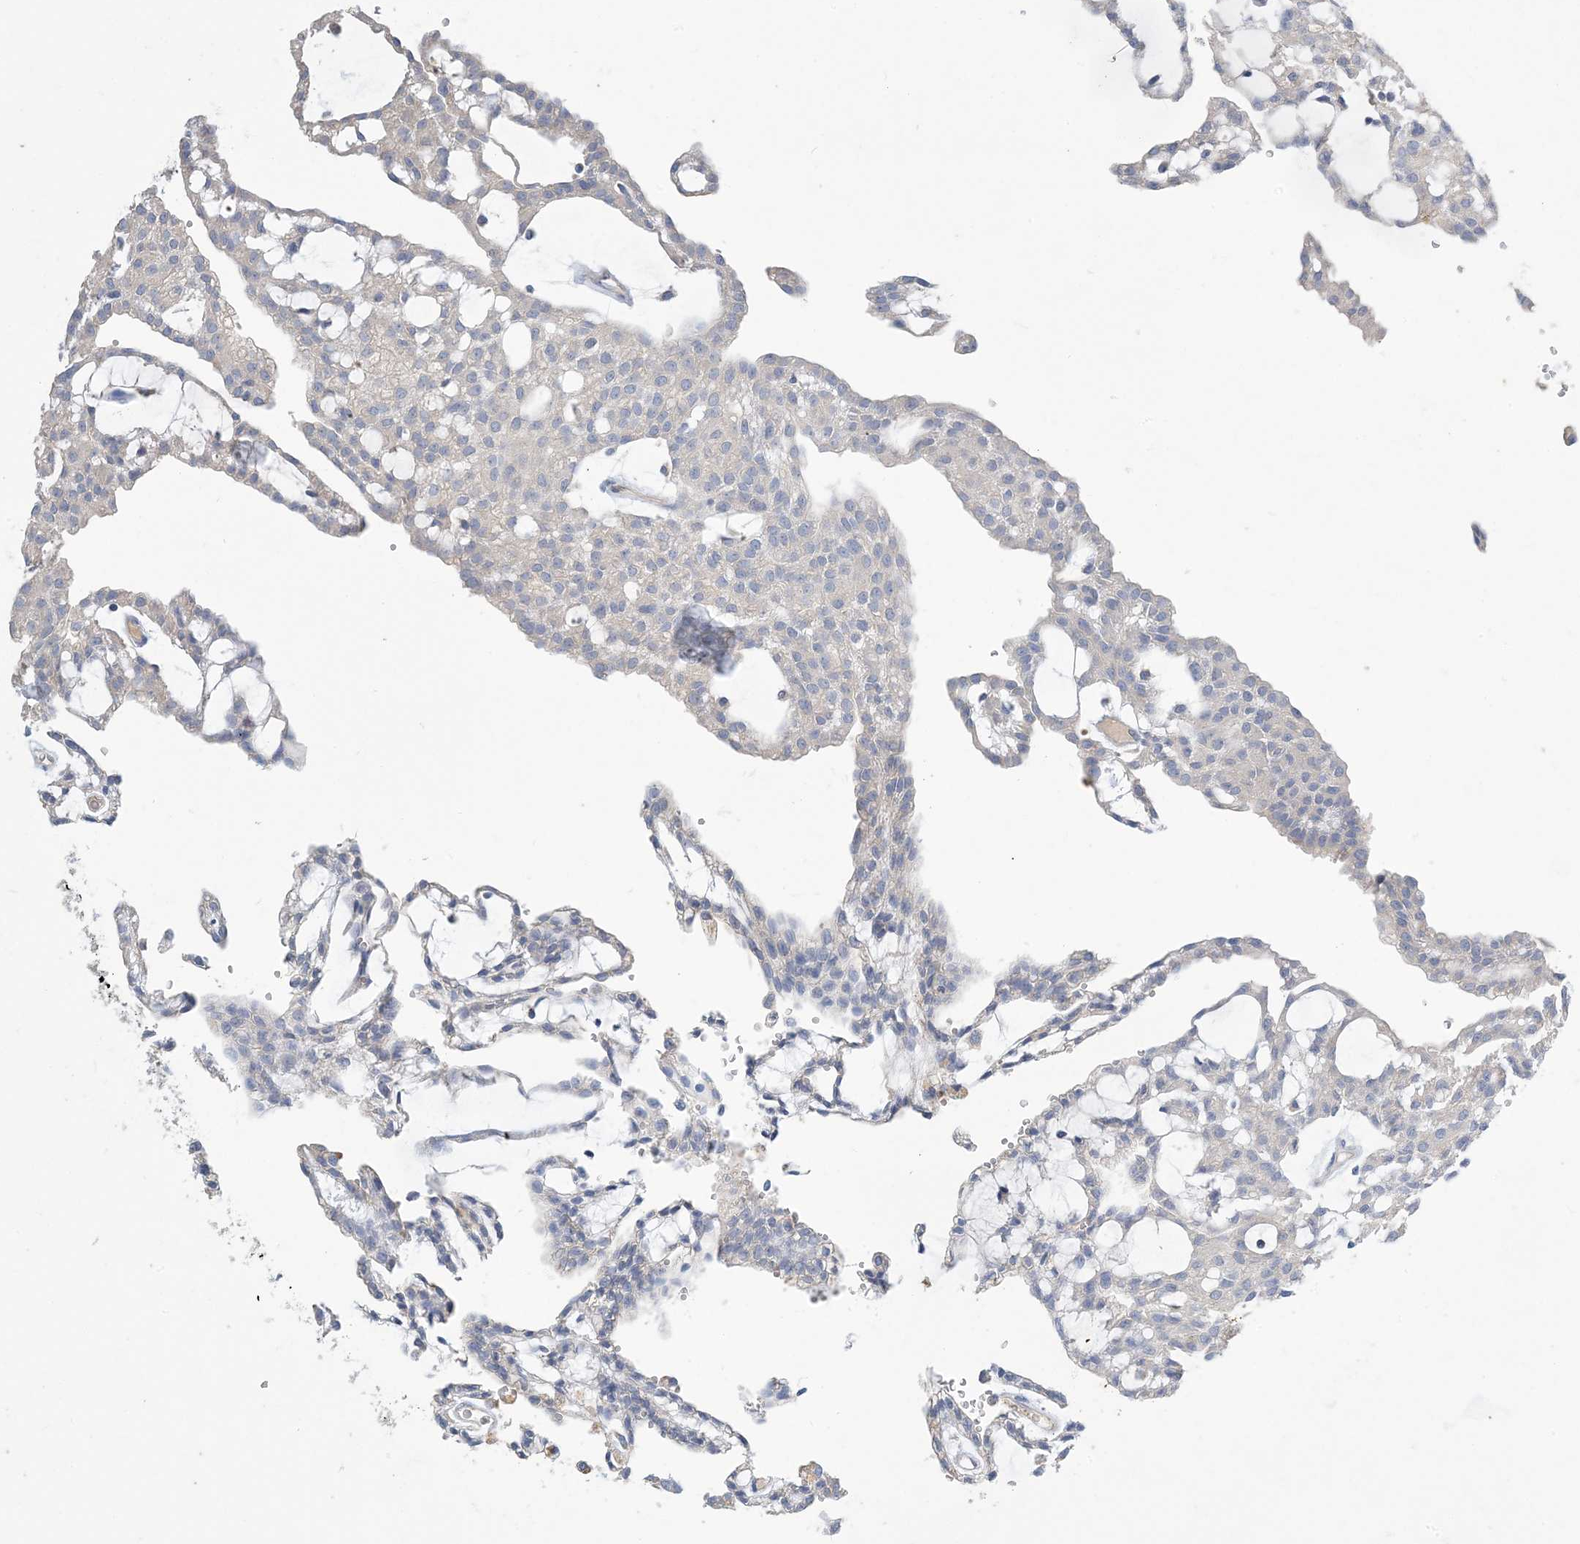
{"staining": {"intensity": "negative", "quantity": "none", "location": "none"}, "tissue": "renal cancer", "cell_type": "Tumor cells", "image_type": "cancer", "snomed": [{"axis": "morphology", "description": "Adenocarcinoma, NOS"}, {"axis": "topography", "description": "Kidney"}], "caption": "Tumor cells show no significant expression in adenocarcinoma (renal).", "gene": "KPRP", "patient": {"sex": "male", "age": 63}}